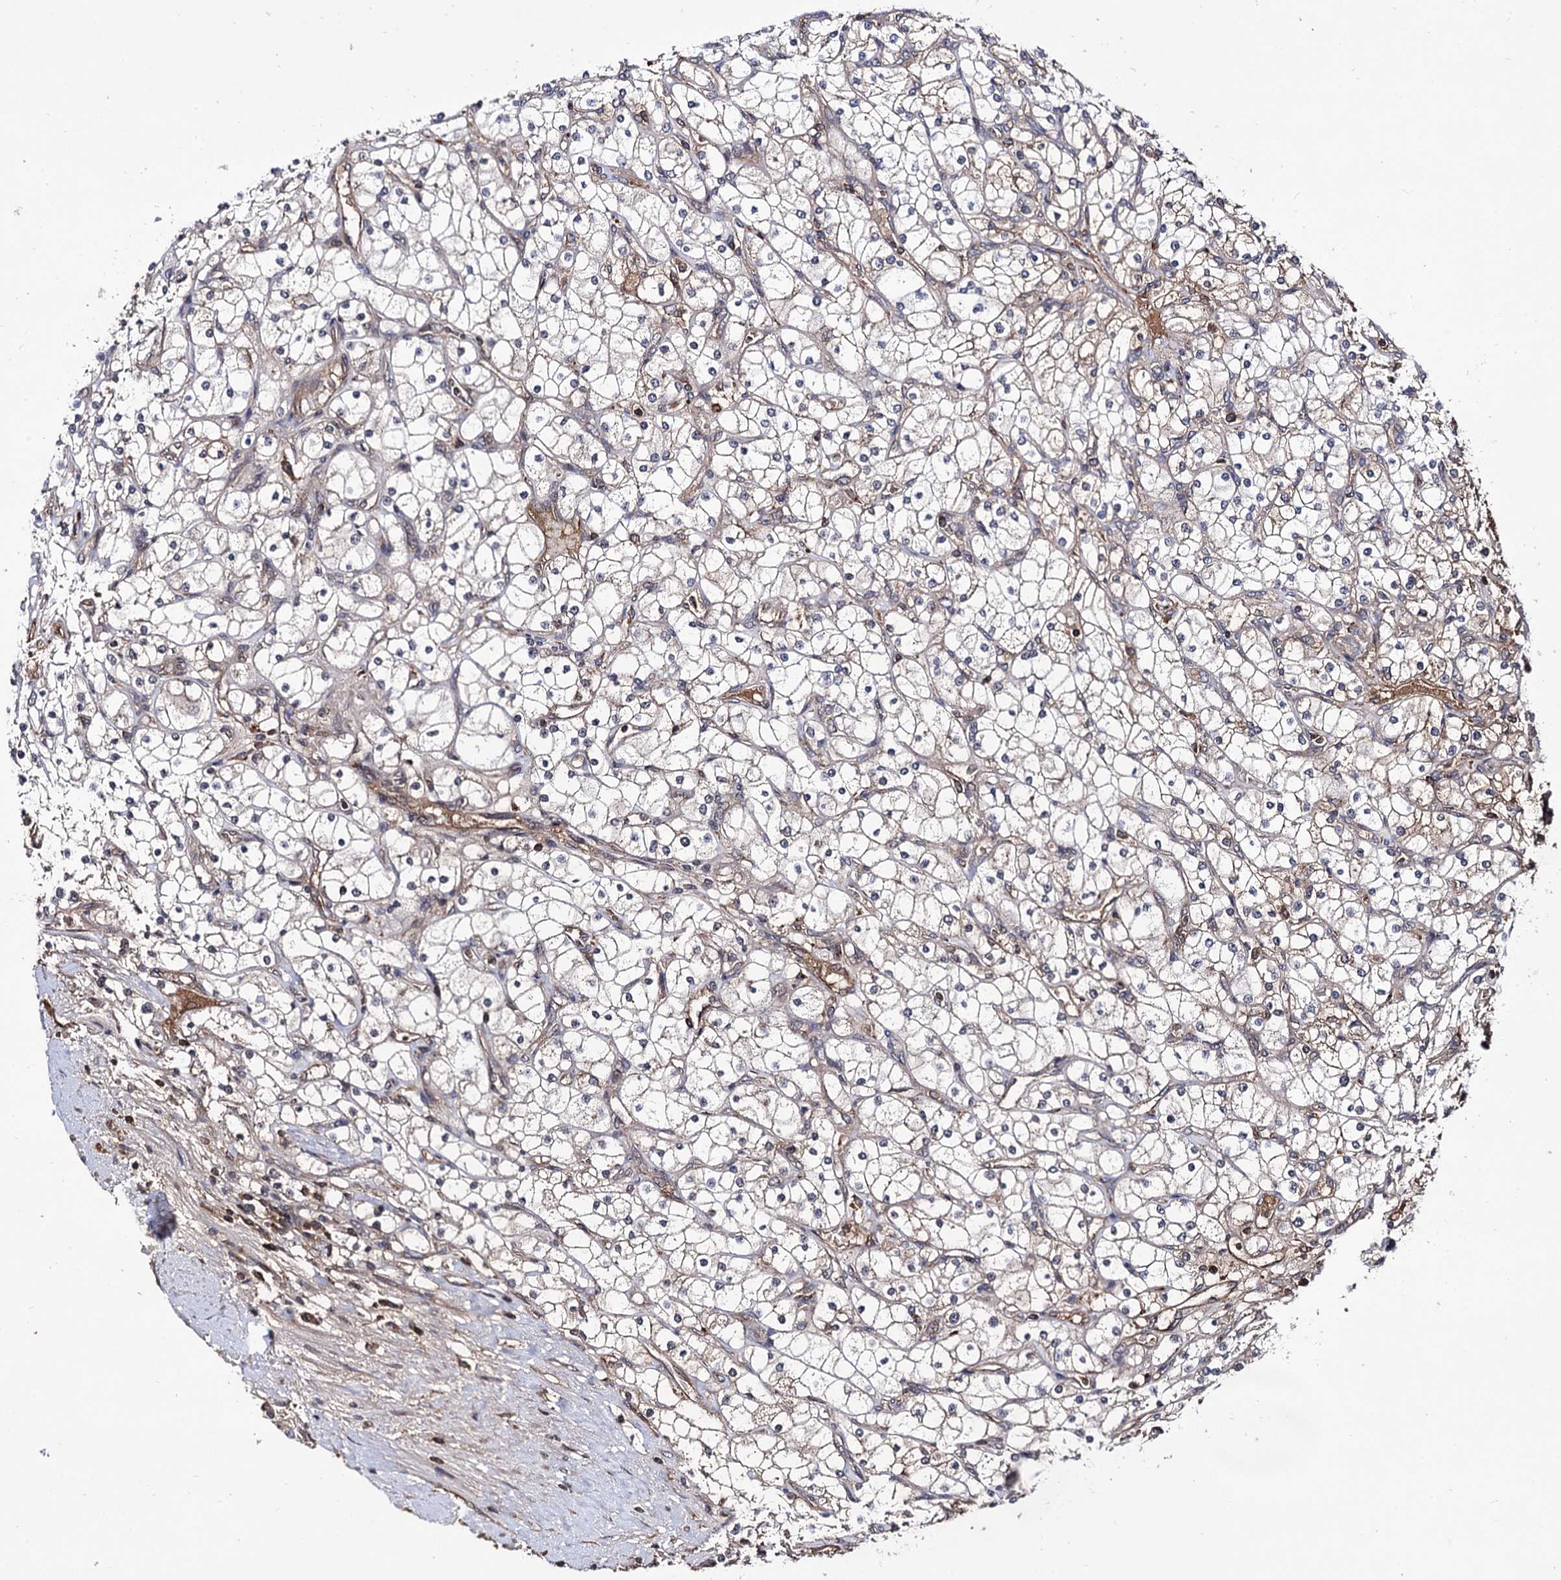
{"staining": {"intensity": "weak", "quantity": "25%-75%", "location": "cytoplasmic/membranous"}, "tissue": "renal cancer", "cell_type": "Tumor cells", "image_type": "cancer", "snomed": [{"axis": "morphology", "description": "Adenocarcinoma, NOS"}, {"axis": "topography", "description": "Kidney"}], "caption": "The image exhibits immunohistochemical staining of renal cancer. There is weak cytoplasmic/membranous staining is identified in approximately 25%-75% of tumor cells. The staining is performed using DAB (3,3'-diaminobenzidine) brown chromogen to label protein expression. The nuclei are counter-stained blue using hematoxylin.", "gene": "MICAL2", "patient": {"sex": "male", "age": 80}}